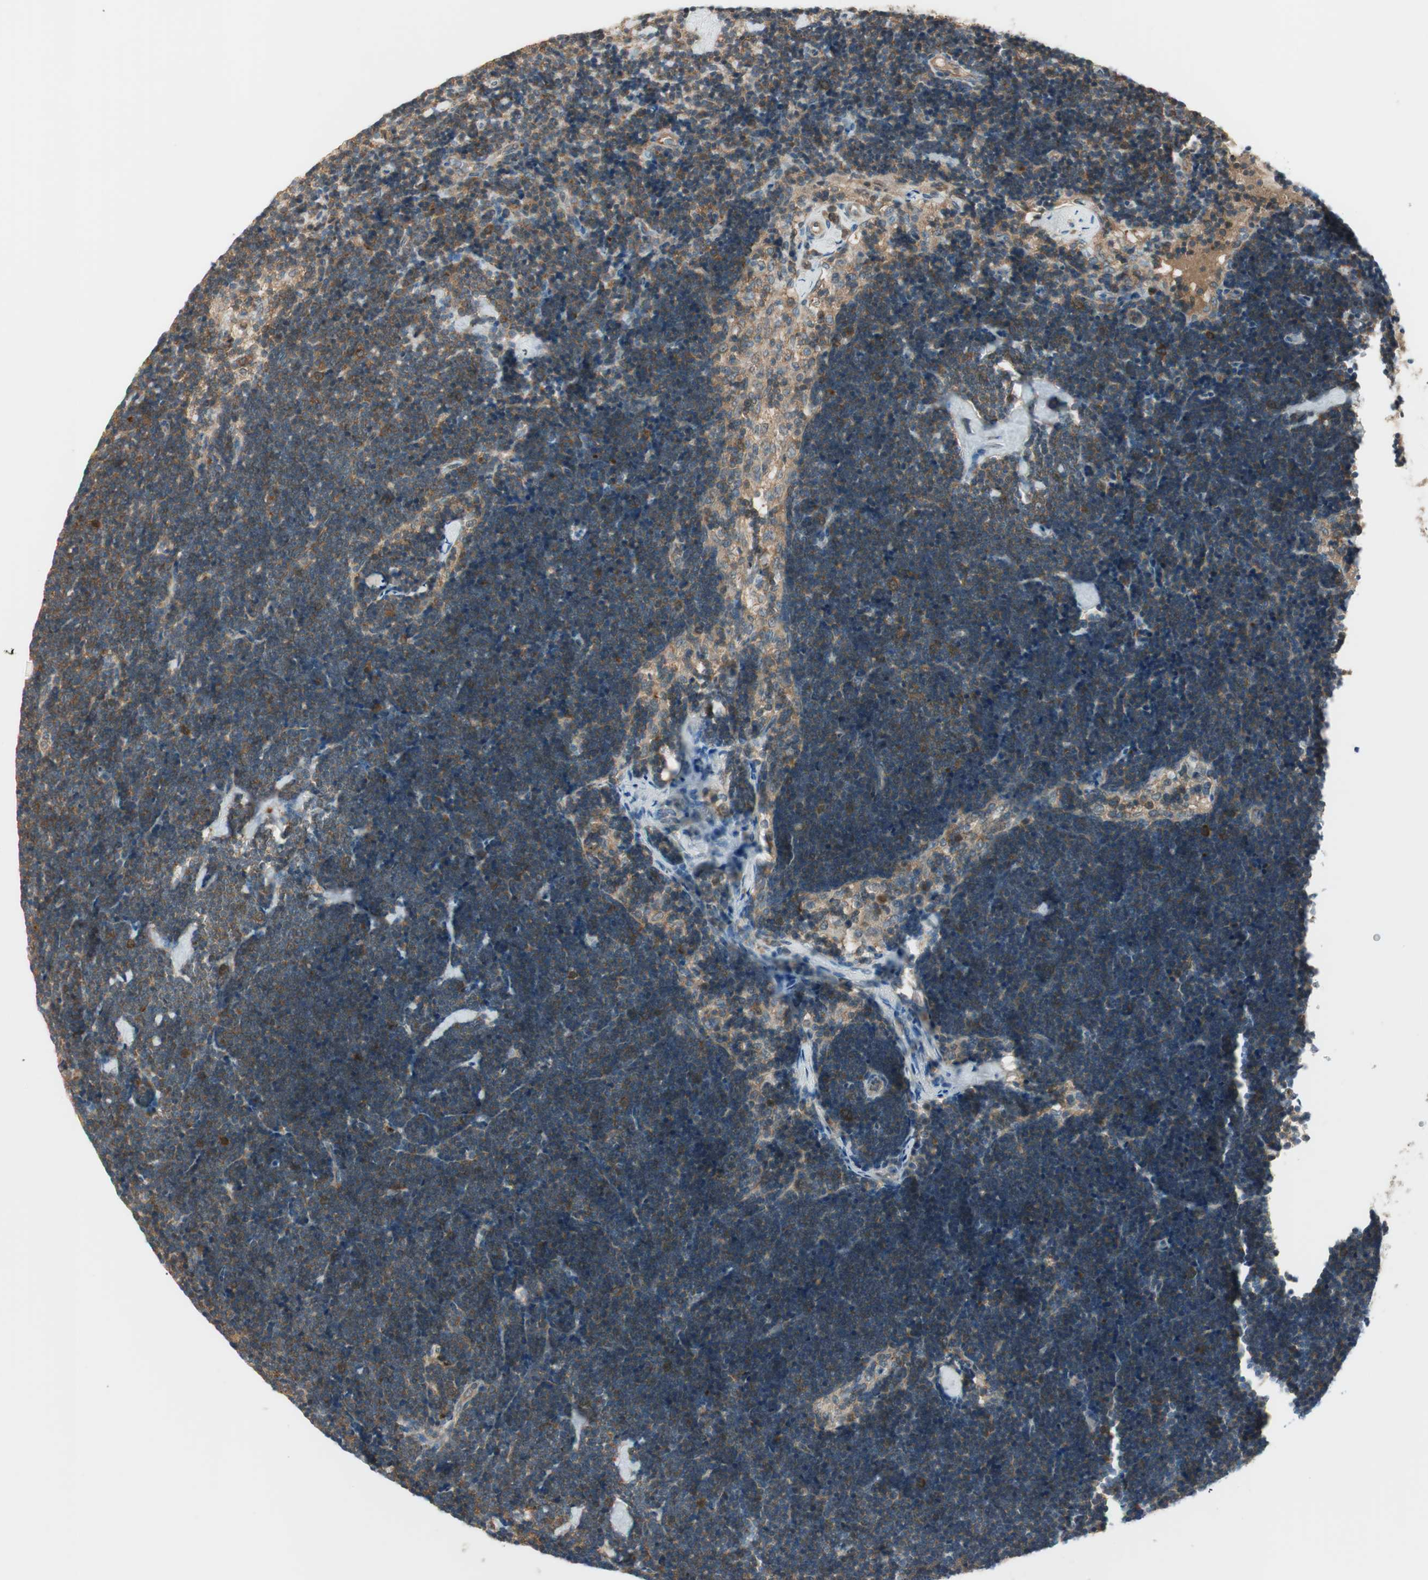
{"staining": {"intensity": "strong", "quantity": "<25%", "location": "cytoplasmic/membranous"}, "tissue": "lymph node", "cell_type": "Germinal center cells", "image_type": "normal", "snomed": [{"axis": "morphology", "description": "Normal tissue, NOS"}, {"axis": "topography", "description": "Lymph node"}], "caption": "Immunohistochemistry micrograph of benign lymph node: human lymph node stained using immunohistochemistry (IHC) displays medium levels of strong protein expression localized specifically in the cytoplasmic/membranous of germinal center cells, appearing as a cytoplasmic/membranous brown color.", "gene": "IPO5", "patient": {"sex": "male", "age": 63}}